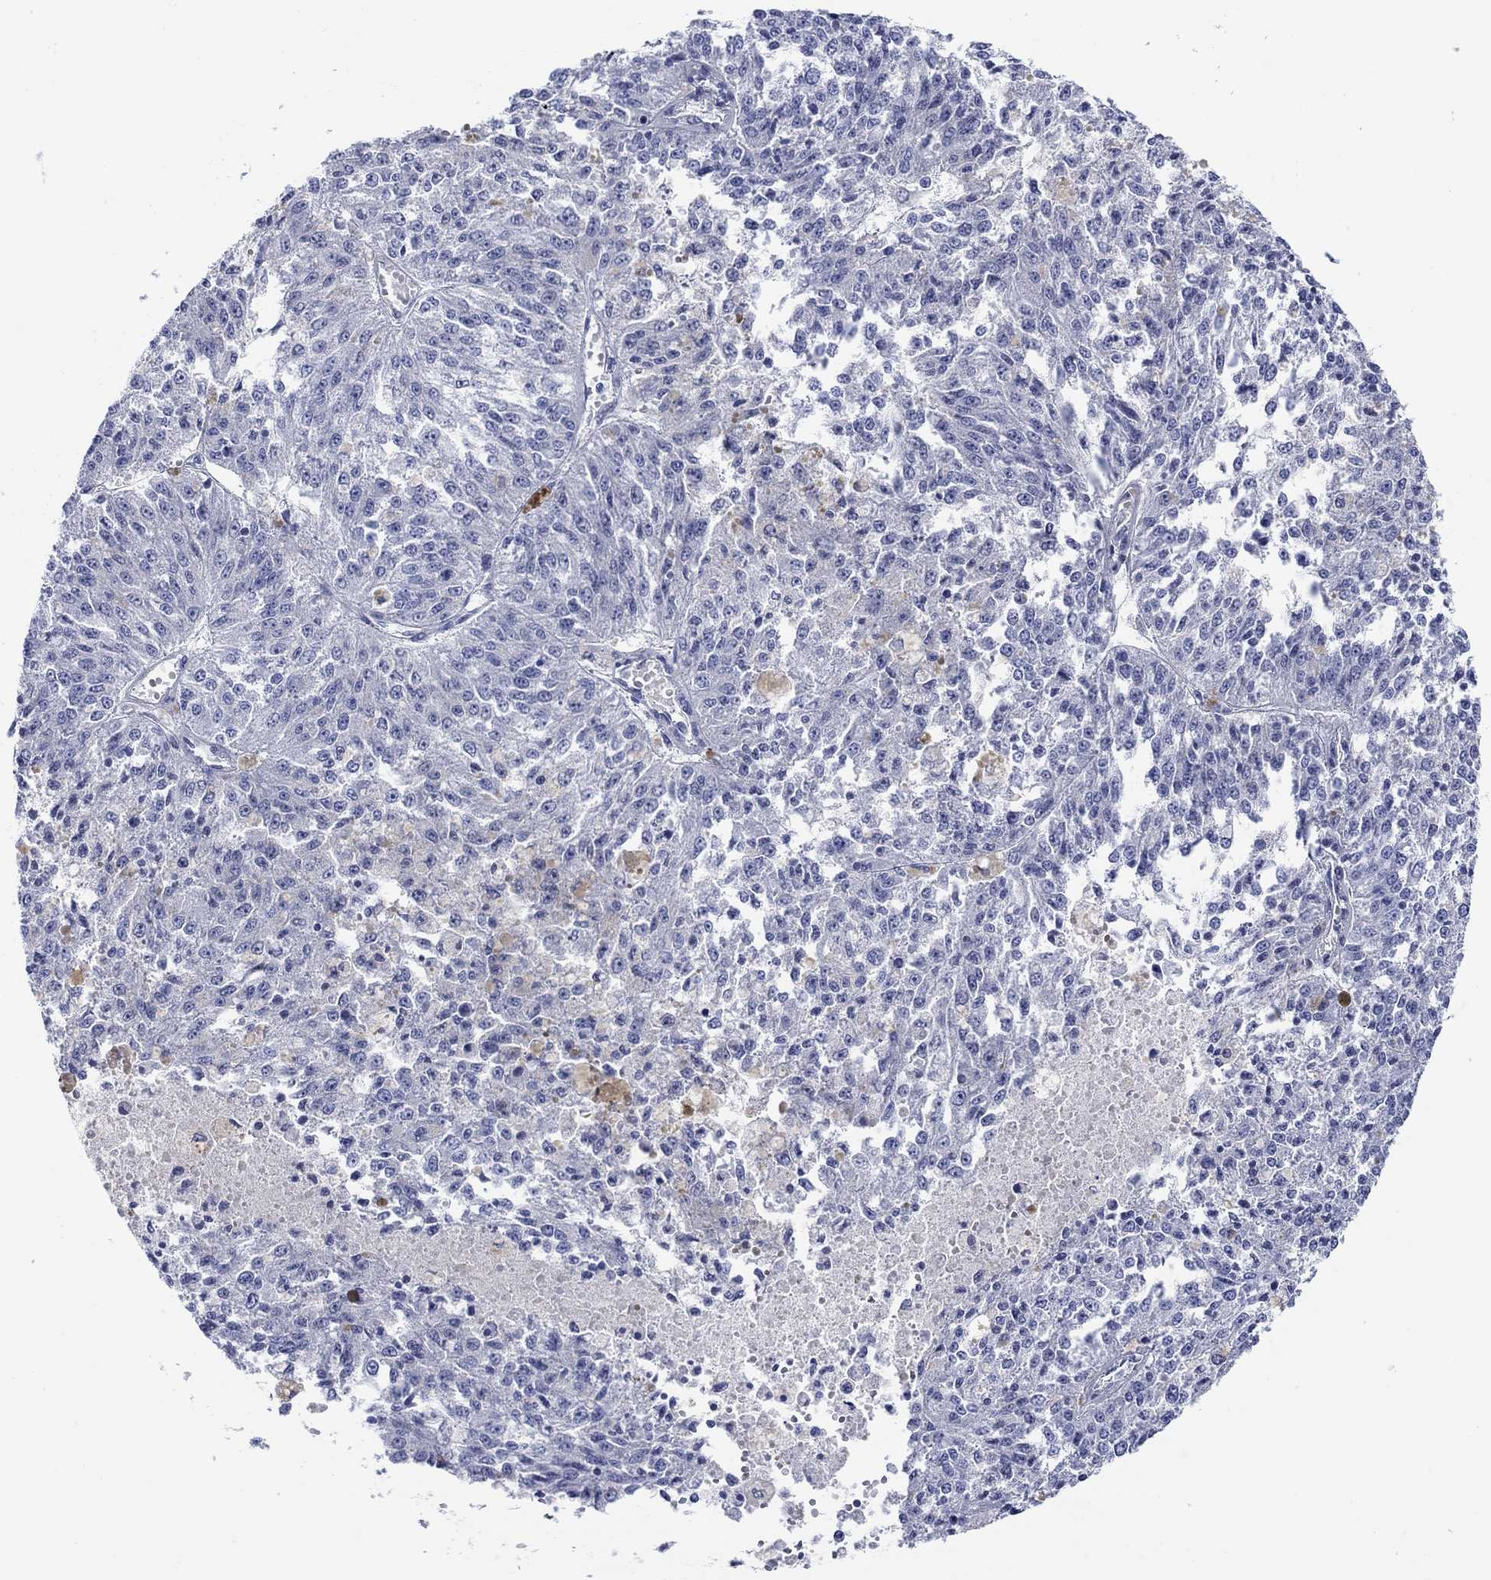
{"staining": {"intensity": "negative", "quantity": "none", "location": "none"}, "tissue": "melanoma", "cell_type": "Tumor cells", "image_type": "cancer", "snomed": [{"axis": "morphology", "description": "Malignant melanoma, Metastatic site"}, {"axis": "topography", "description": "Lymph node"}], "caption": "This micrograph is of malignant melanoma (metastatic site) stained with immunohistochemistry to label a protein in brown with the nuclei are counter-stained blue. There is no expression in tumor cells.", "gene": "KRT222", "patient": {"sex": "female", "age": 64}}